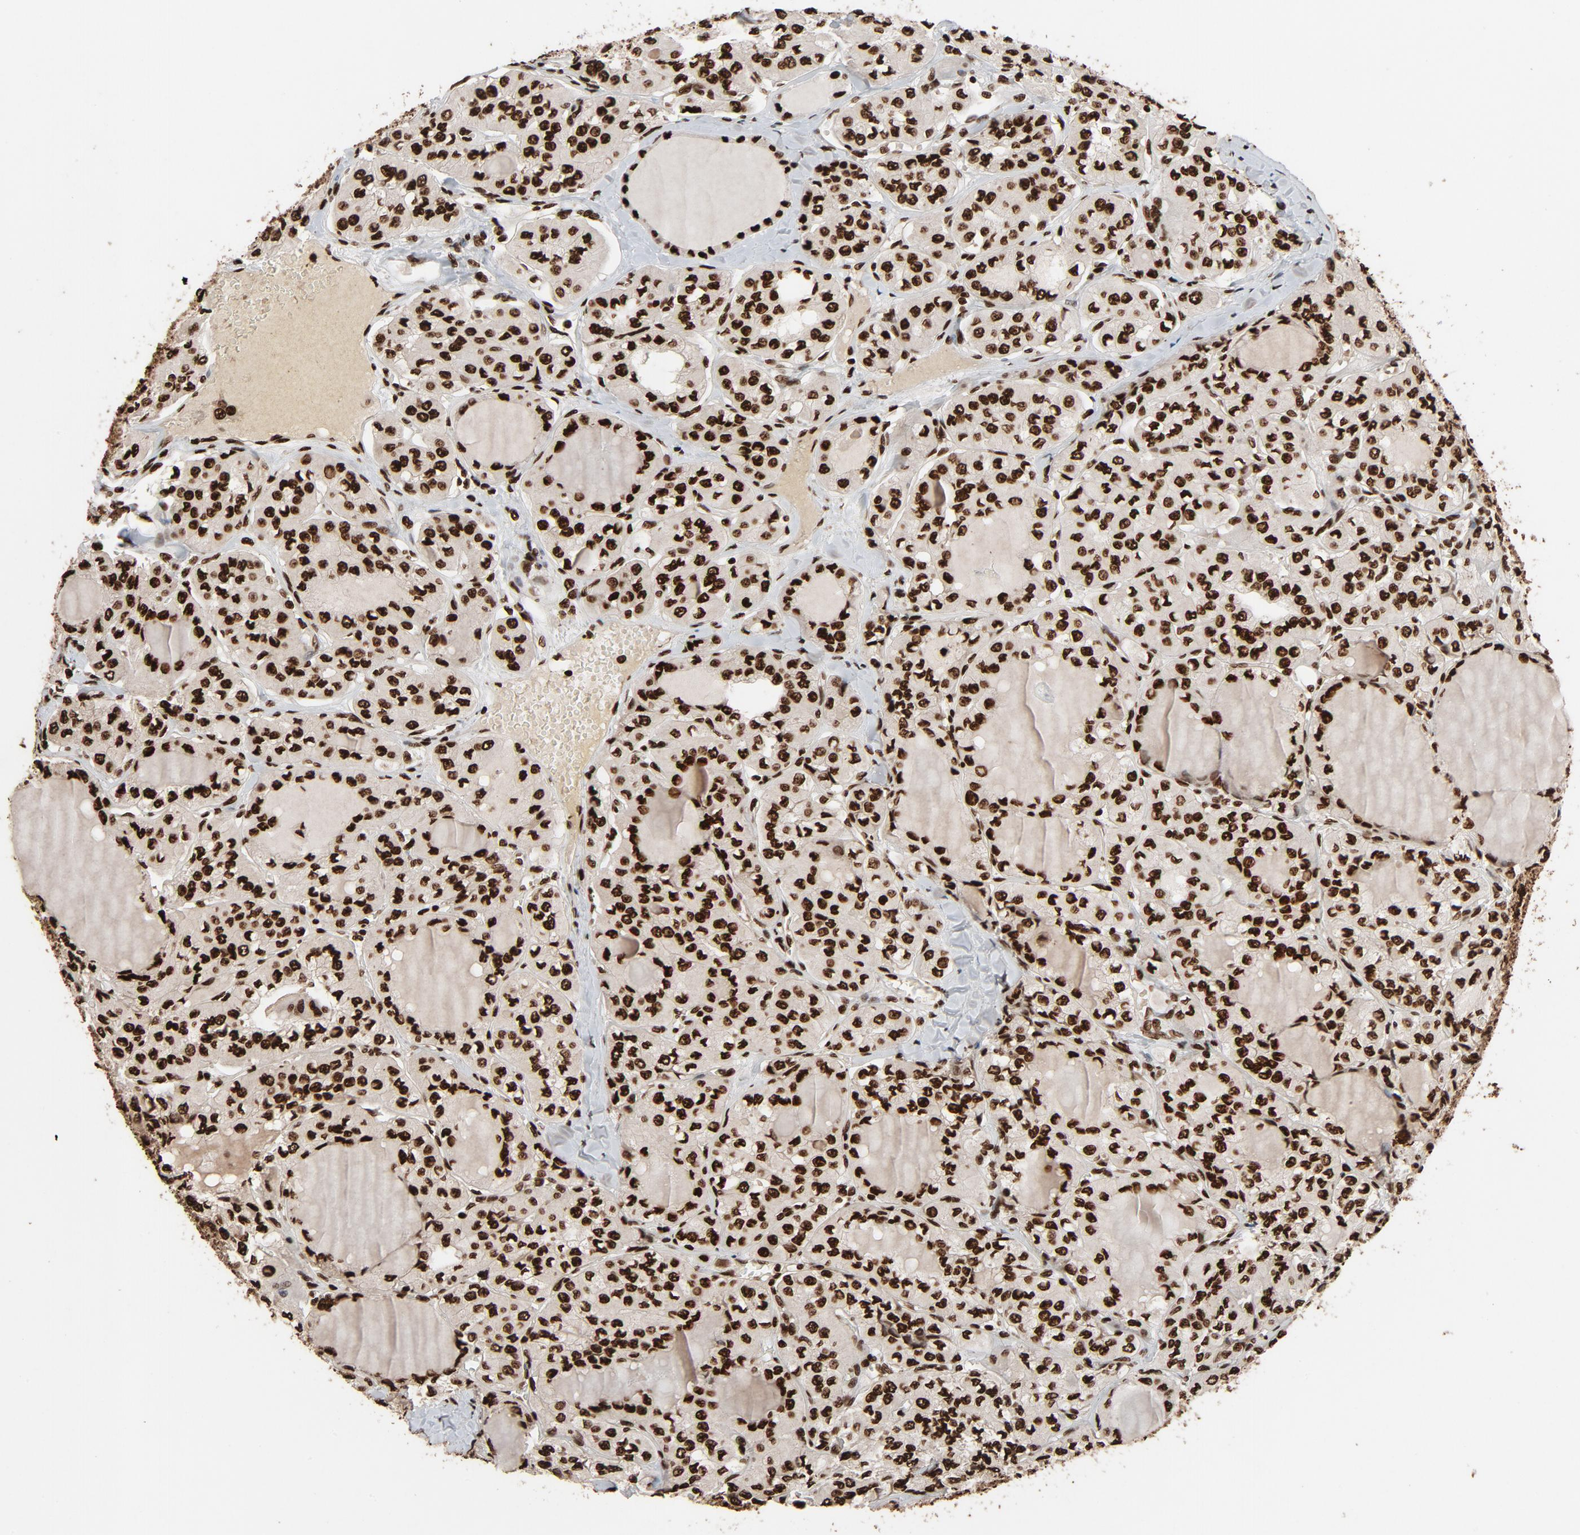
{"staining": {"intensity": "strong", "quantity": ">75%", "location": "nuclear"}, "tissue": "thyroid cancer", "cell_type": "Tumor cells", "image_type": "cancer", "snomed": [{"axis": "morphology", "description": "Papillary adenocarcinoma, NOS"}, {"axis": "topography", "description": "Thyroid gland"}], "caption": "Strong nuclear staining for a protein is appreciated in approximately >75% of tumor cells of thyroid papillary adenocarcinoma using immunohistochemistry.", "gene": "TP53BP1", "patient": {"sex": "male", "age": 20}}